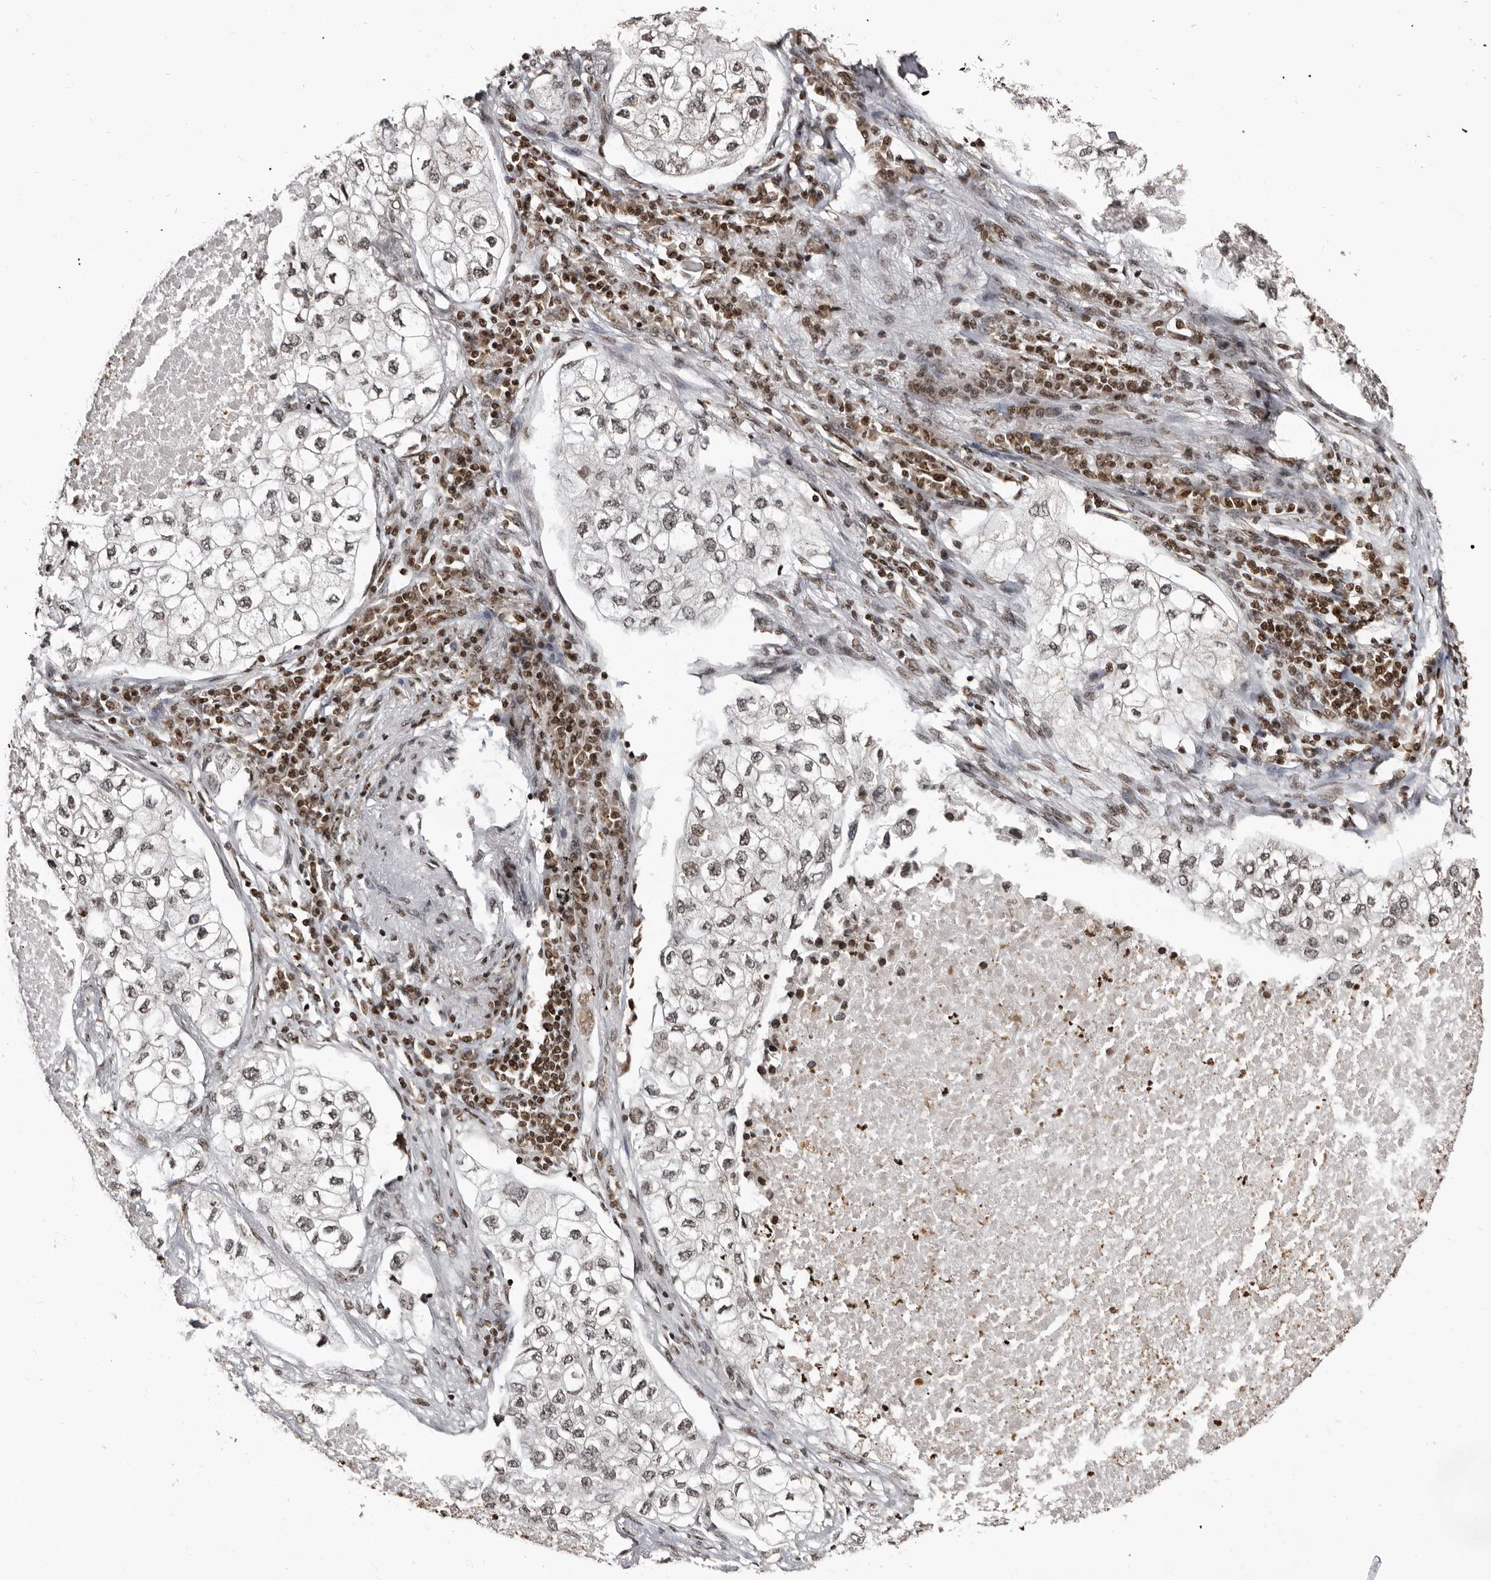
{"staining": {"intensity": "weak", "quantity": "25%-75%", "location": "nuclear"}, "tissue": "lung cancer", "cell_type": "Tumor cells", "image_type": "cancer", "snomed": [{"axis": "morphology", "description": "Adenocarcinoma, NOS"}, {"axis": "topography", "description": "Lung"}], "caption": "Protein positivity by immunohistochemistry (IHC) shows weak nuclear staining in about 25%-75% of tumor cells in lung adenocarcinoma.", "gene": "THUMPD1", "patient": {"sex": "male", "age": 63}}